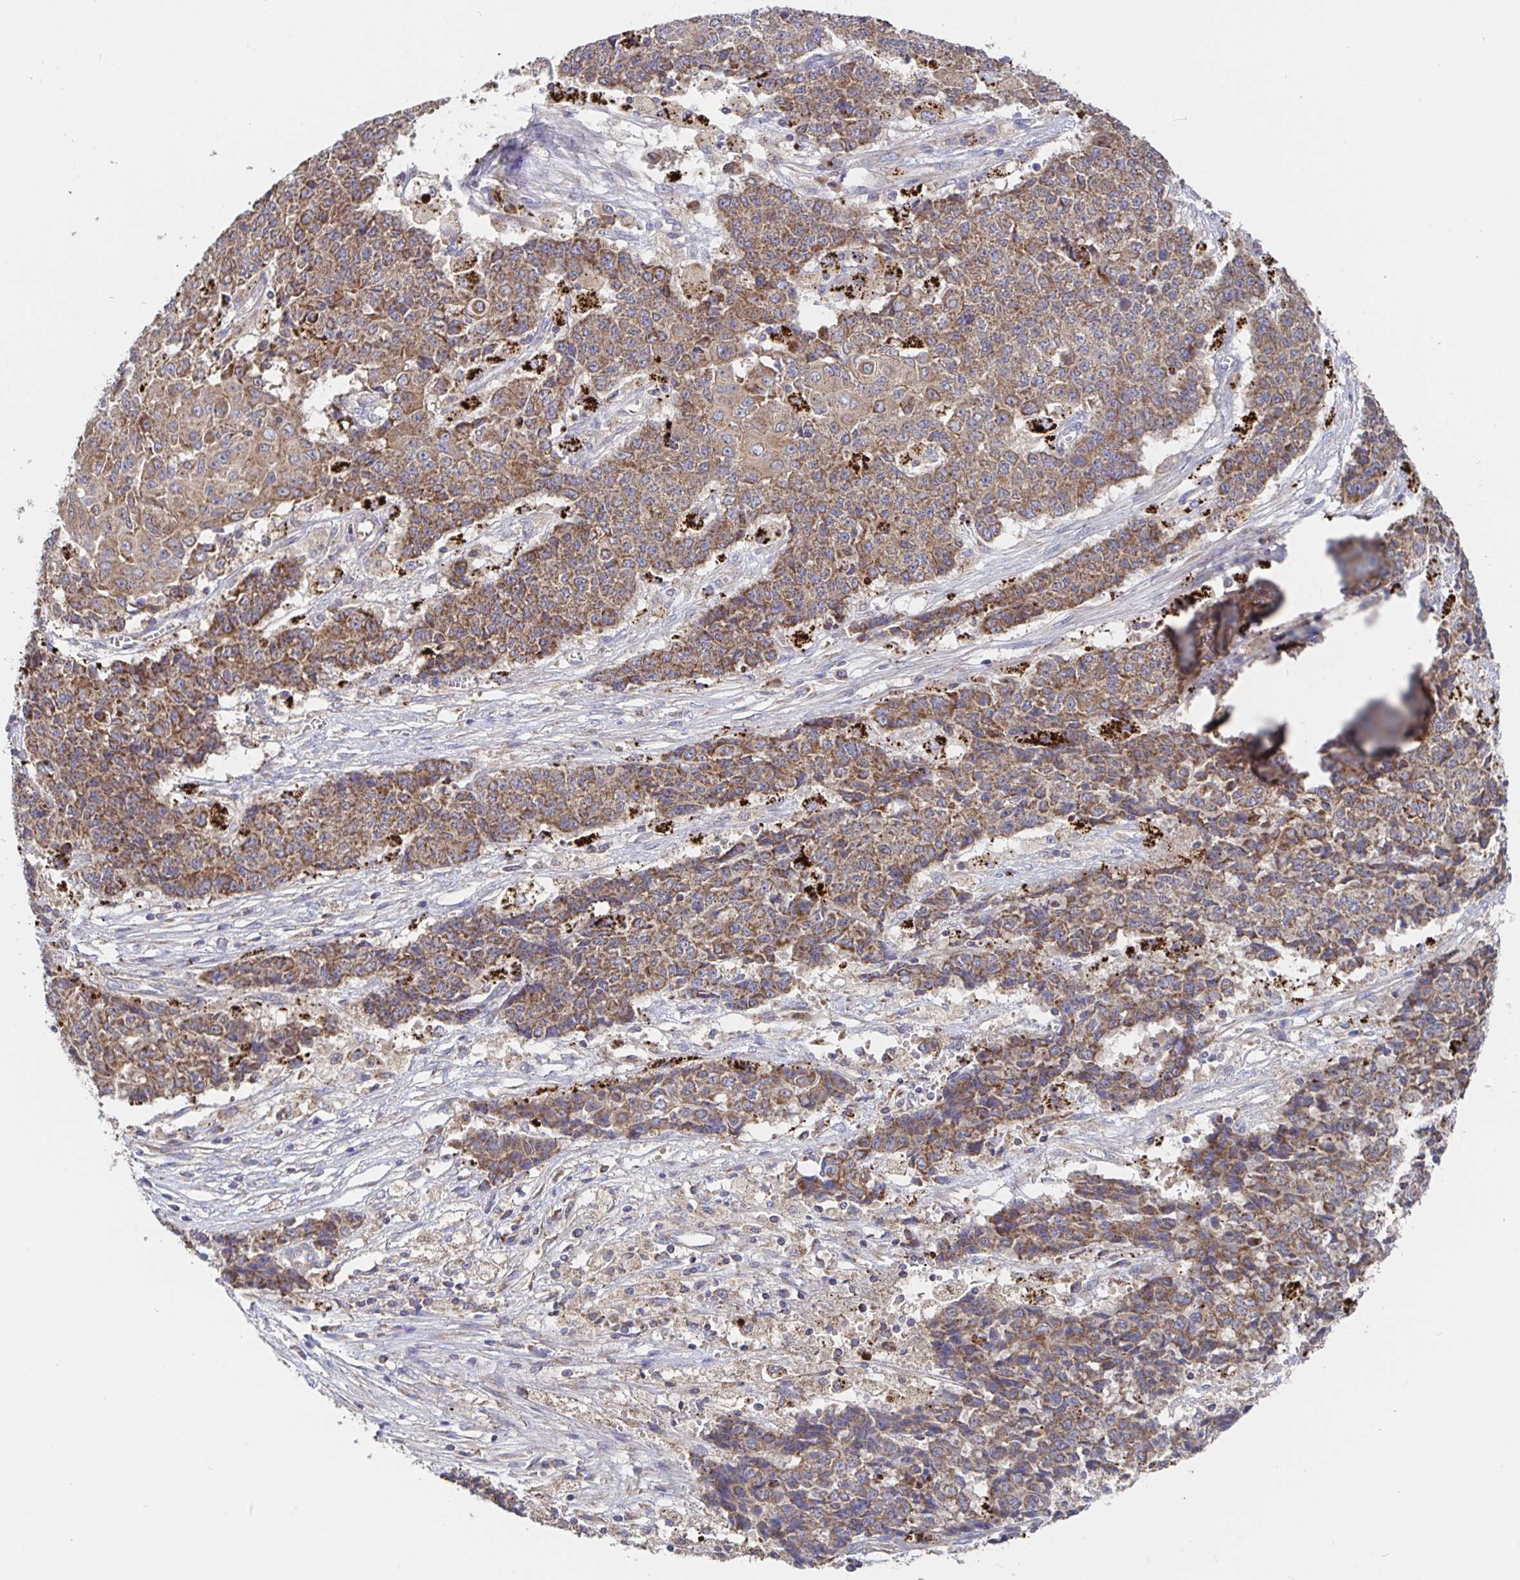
{"staining": {"intensity": "moderate", "quantity": ">75%", "location": "cytoplasmic/membranous"}, "tissue": "ovarian cancer", "cell_type": "Tumor cells", "image_type": "cancer", "snomed": [{"axis": "morphology", "description": "Carcinoma, endometroid"}, {"axis": "topography", "description": "Ovary"}], "caption": "Protein staining by IHC displays moderate cytoplasmic/membranous staining in about >75% of tumor cells in ovarian cancer (endometroid carcinoma). (DAB (3,3'-diaminobenzidine) = brown stain, brightfield microscopy at high magnification).", "gene": "PRDX3", "patient": {"sex": "female", "age": 42}}